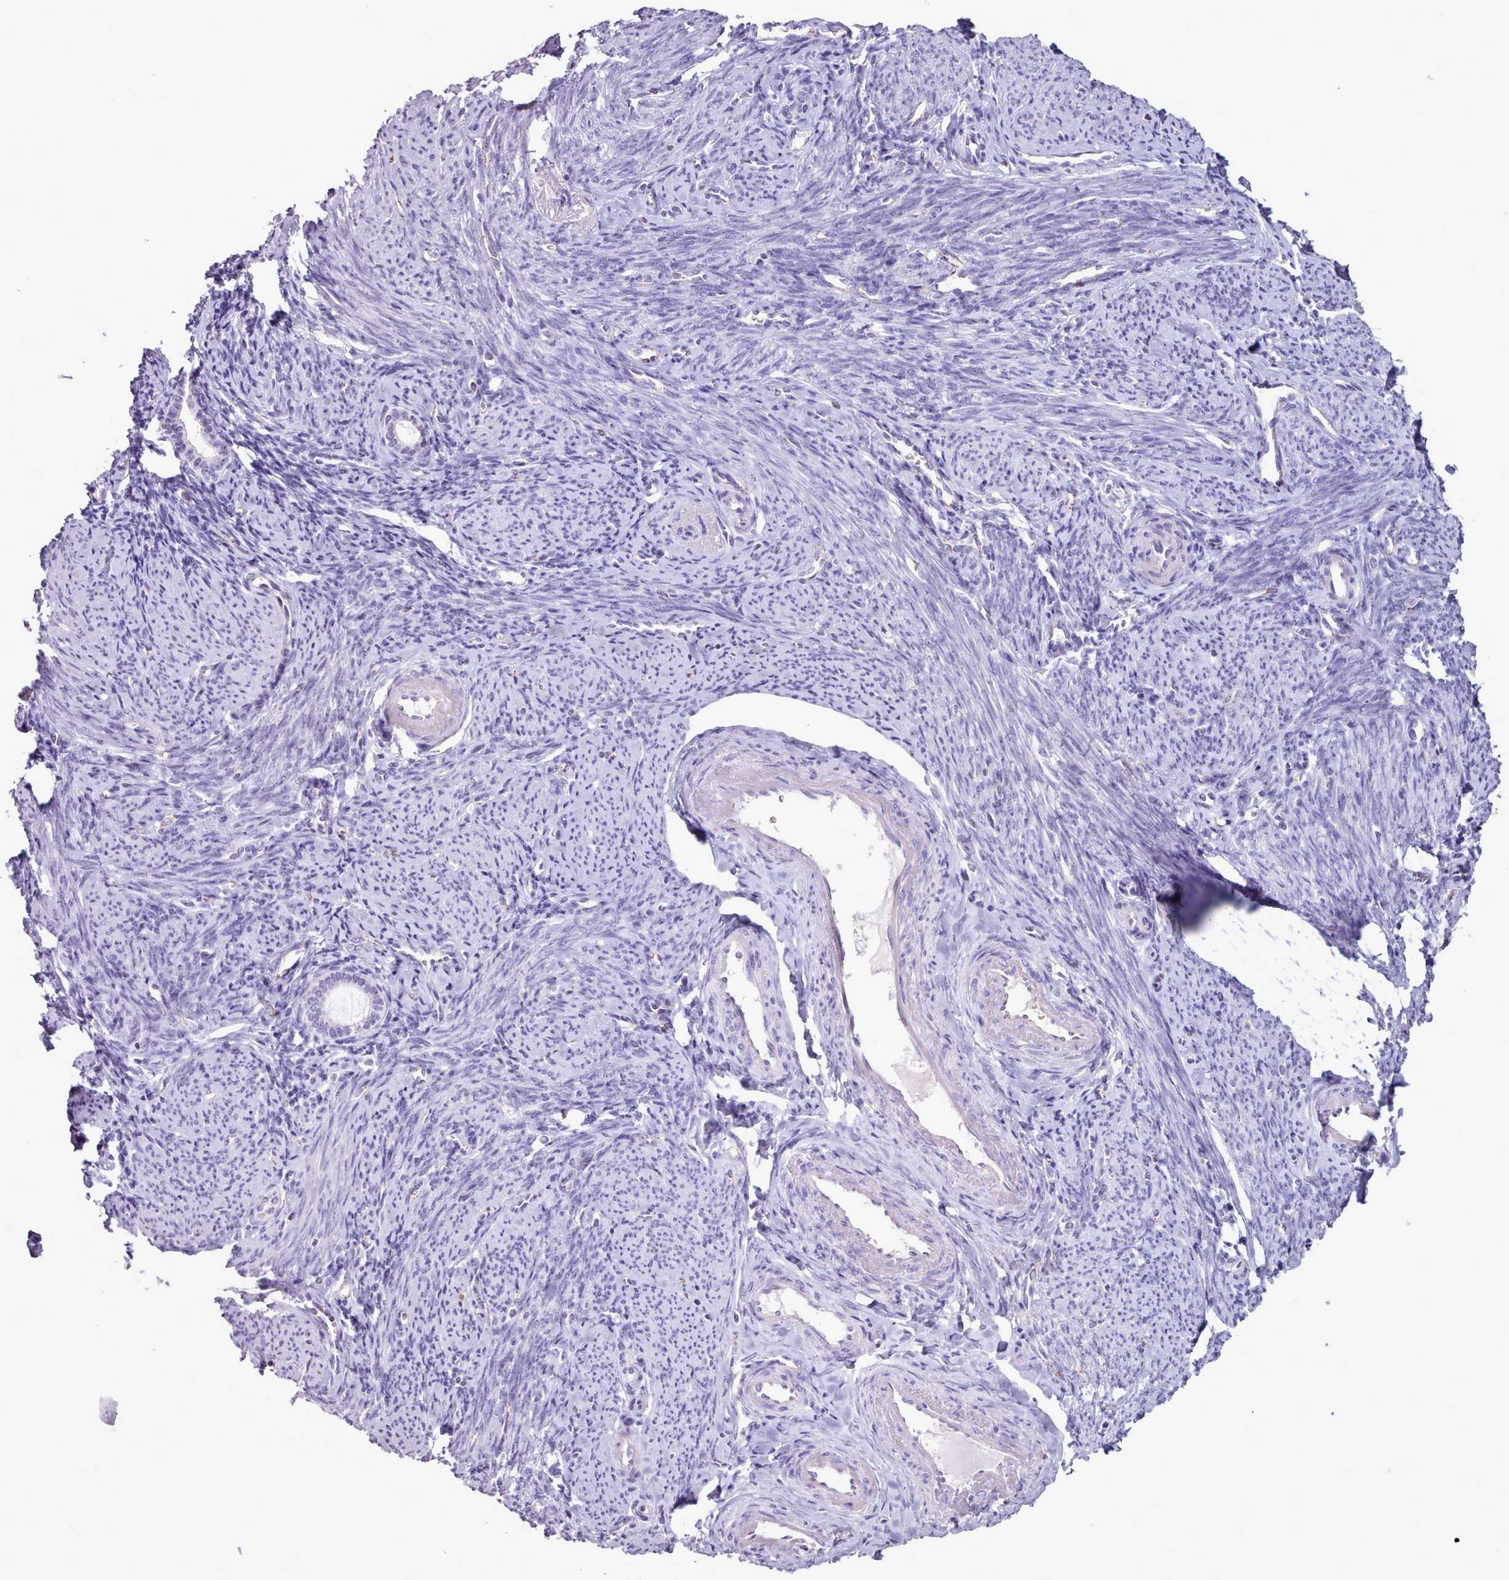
{"staining": {"intensity": "negative", "quantity": "none", "location": "none"}, "tissue": "endometrium", "cell_type": "Cells in endometrial stroma", "image_type": "normal", "snomed": [{"axis": "morphology", "description": "Normal tissue, NOS"}, {"axis": "topography", "description": "Endometrium"}], "caption": "Immunohistochemical staining of unremarkable human endometrium displays no significant expression in cells in endometrial stroma. (Stains: DAB (3,3'-diaminobenzidine) immunohistochemistry (IHC) with hematoxylin counter stain, Microscopy: brightfield microscopy at high magnification).", "gene": "ATRAID", "patient": {"sex": "female", "age": 63}}